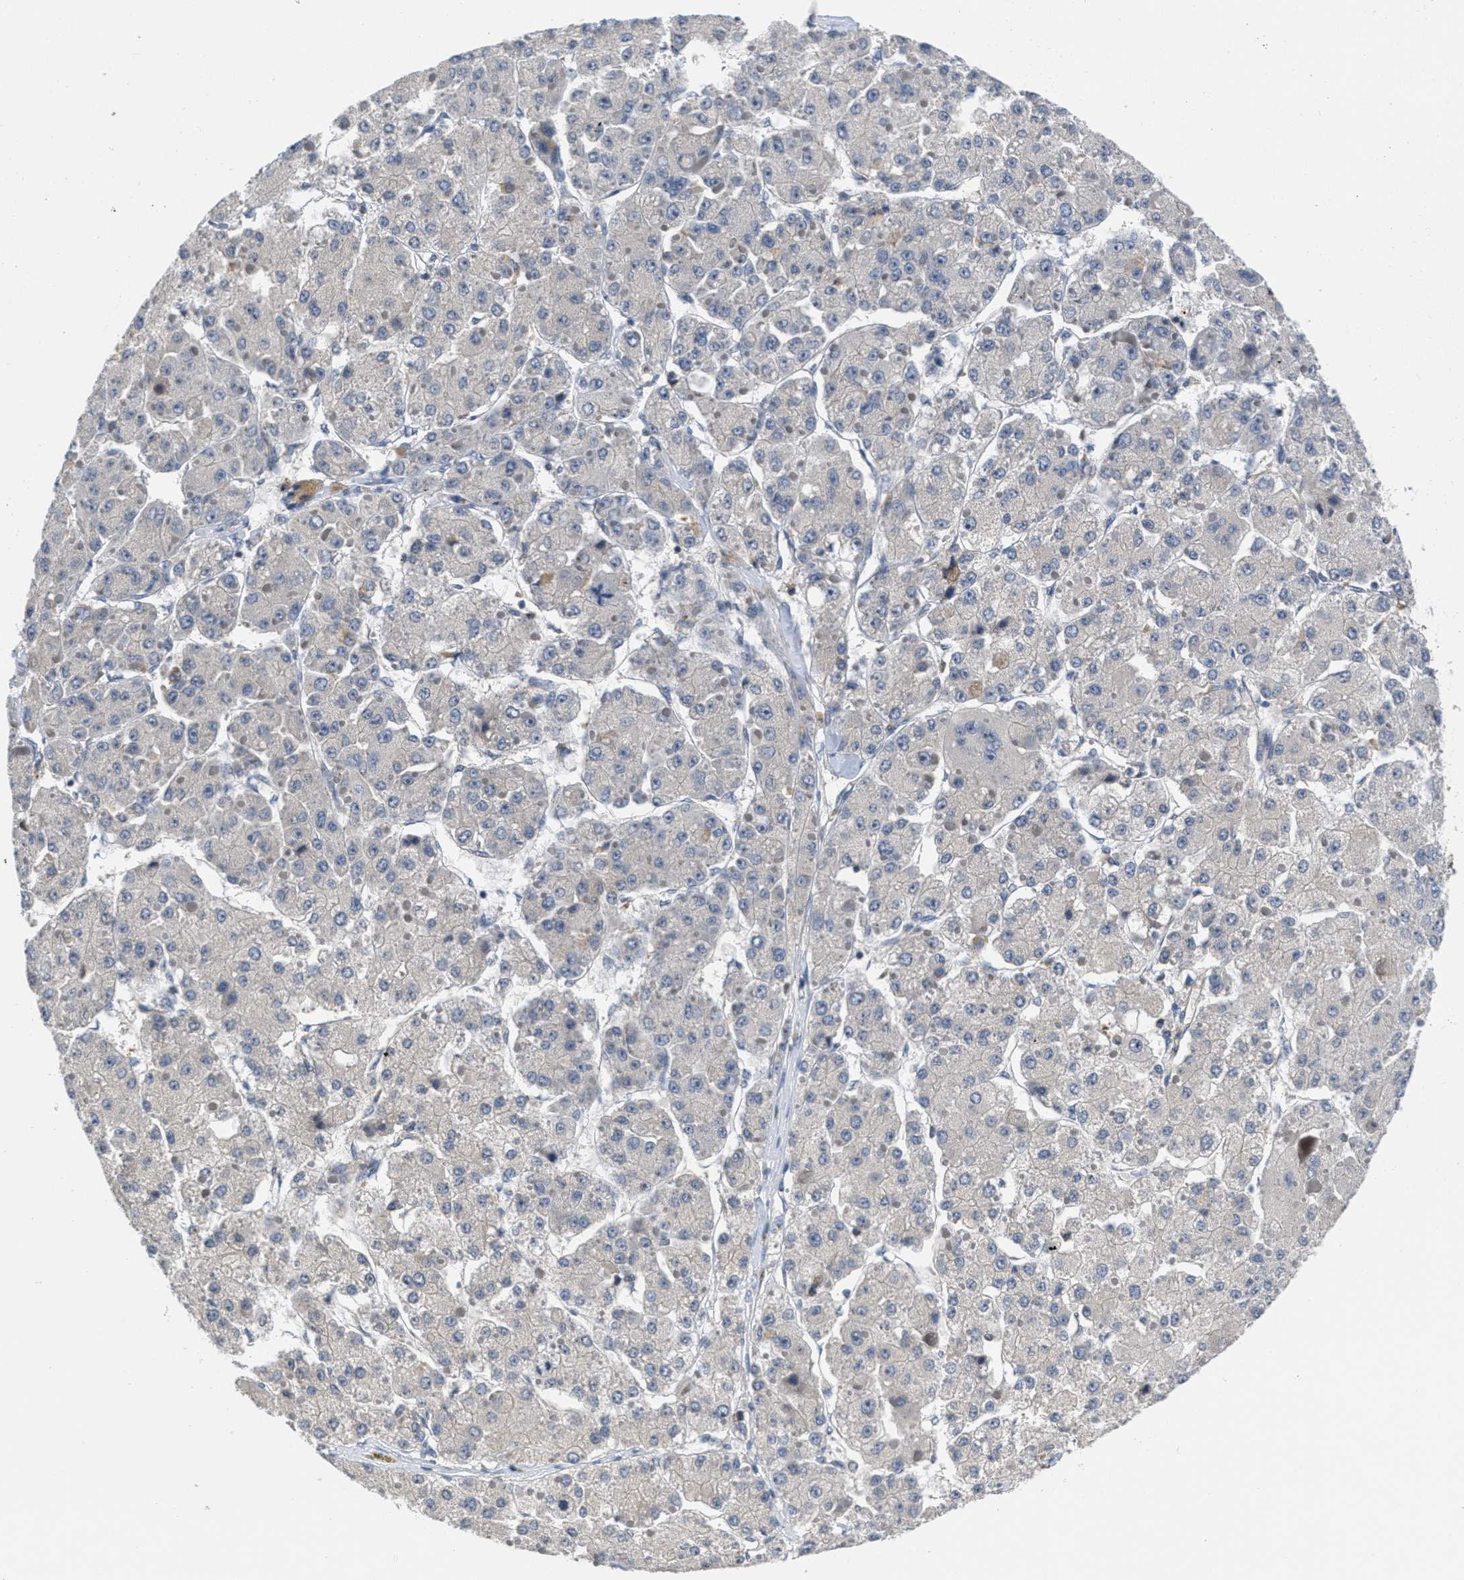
{"staining": {"intensity": "negative", "quantity": "none", "location": "none"}, "tissue": "liver cancer", "cell_type": "Tumor cells", "image_type": "cancer", "snomed": [{"axis": "morphology", "description": "Carcinoma, Hepatocellular, NOS"}, {"axis": "topography", "description": "Liver"}], "caption": "Tumor cells show no significant staining in liver cancer.", "gene": "ANGPT1", "patient": {"sex": "female", "age": 73}}